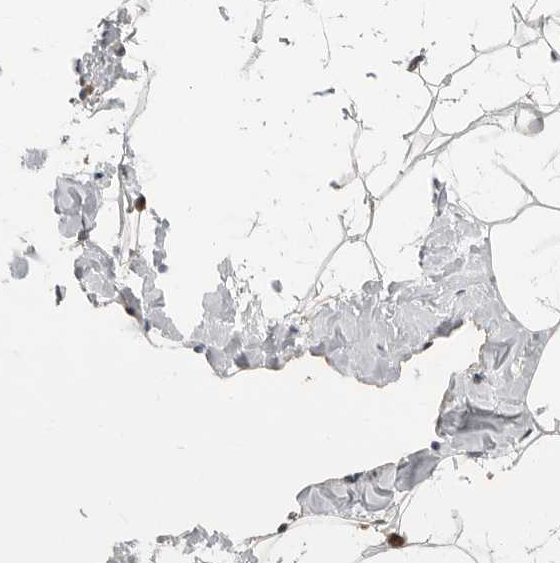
{"staining": {"intensity": "moderate", "quantity": ">75%", "location": "nuclear"}, "tissue": "adipose tissue", "cell_type": "Adipocytes", "image_type": "normal", "snomed": [{"axis": "morphology", "description": "Normal tissue, NOS"}, {"axis": "morphology", "description": "Fibrosis, NOS"}, {"axis": "topography", "description": "Breast"}, {"axis": "topography", "description": "Adipose tissue"}], "caption": "Benign adipose tissue demonstrates moderate nuclear staining in about >75% of adipocytes.", "gene": "STRAP", "patient": {"sex": "female", "age": 39}}